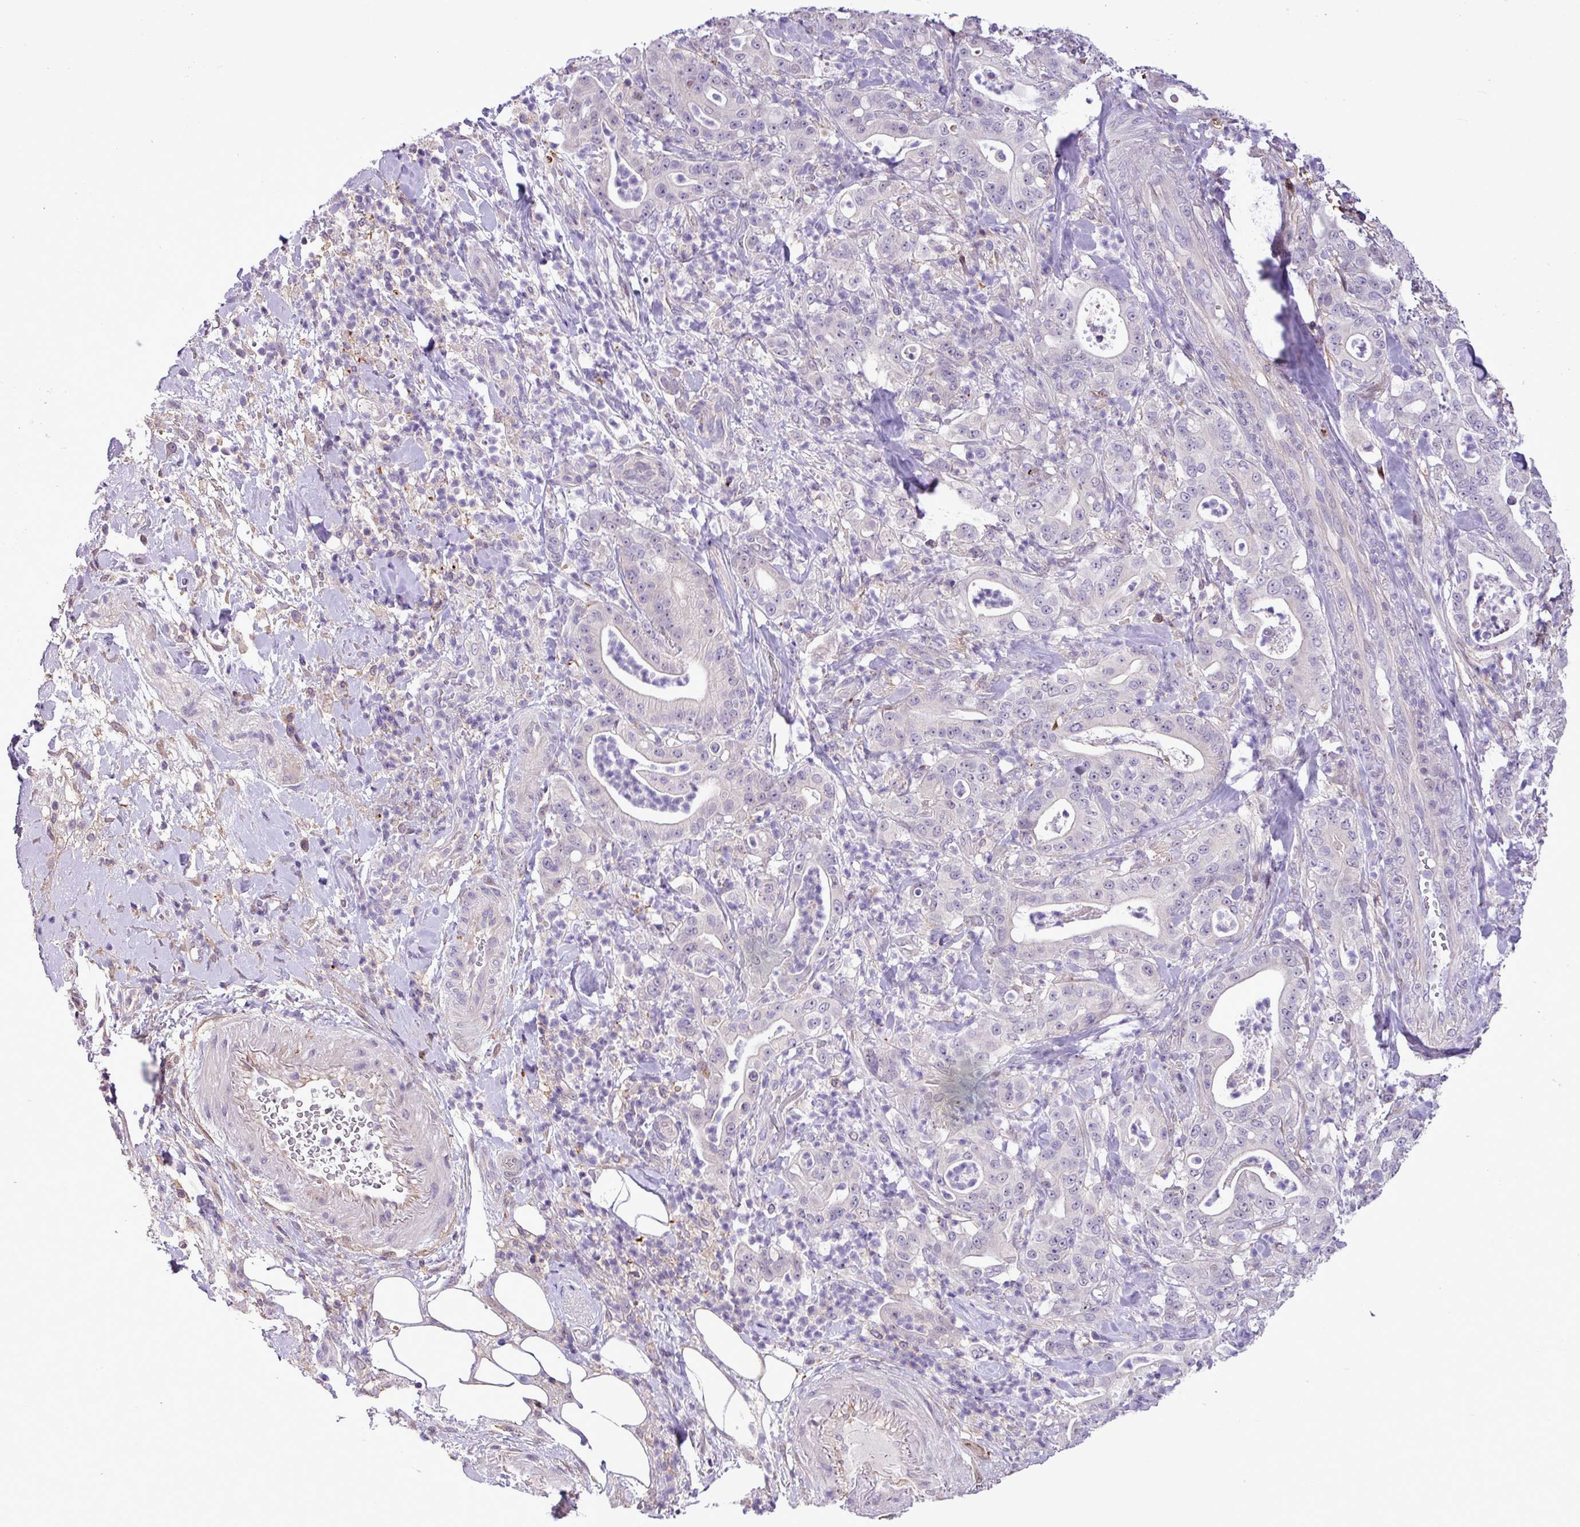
{"staining": {"intensity": "negative", "quantity": "none", "location": "none"}, "tissue": "pancreatic cancer", "cell_type": "Tumor cells", "image_type": "cancer", "snomed": [{"axis": "morphology", "description": "Adenocarcinoma, NOS"}, {"axis": "topography", "description": "Pancreas"}], "caption": "IHC of pancreatic cancer (adenocarcinoma) reveals no positivity in tumor cells.", "gene": "RPP25L", "patient": {"sex": "male", "age": 71}}